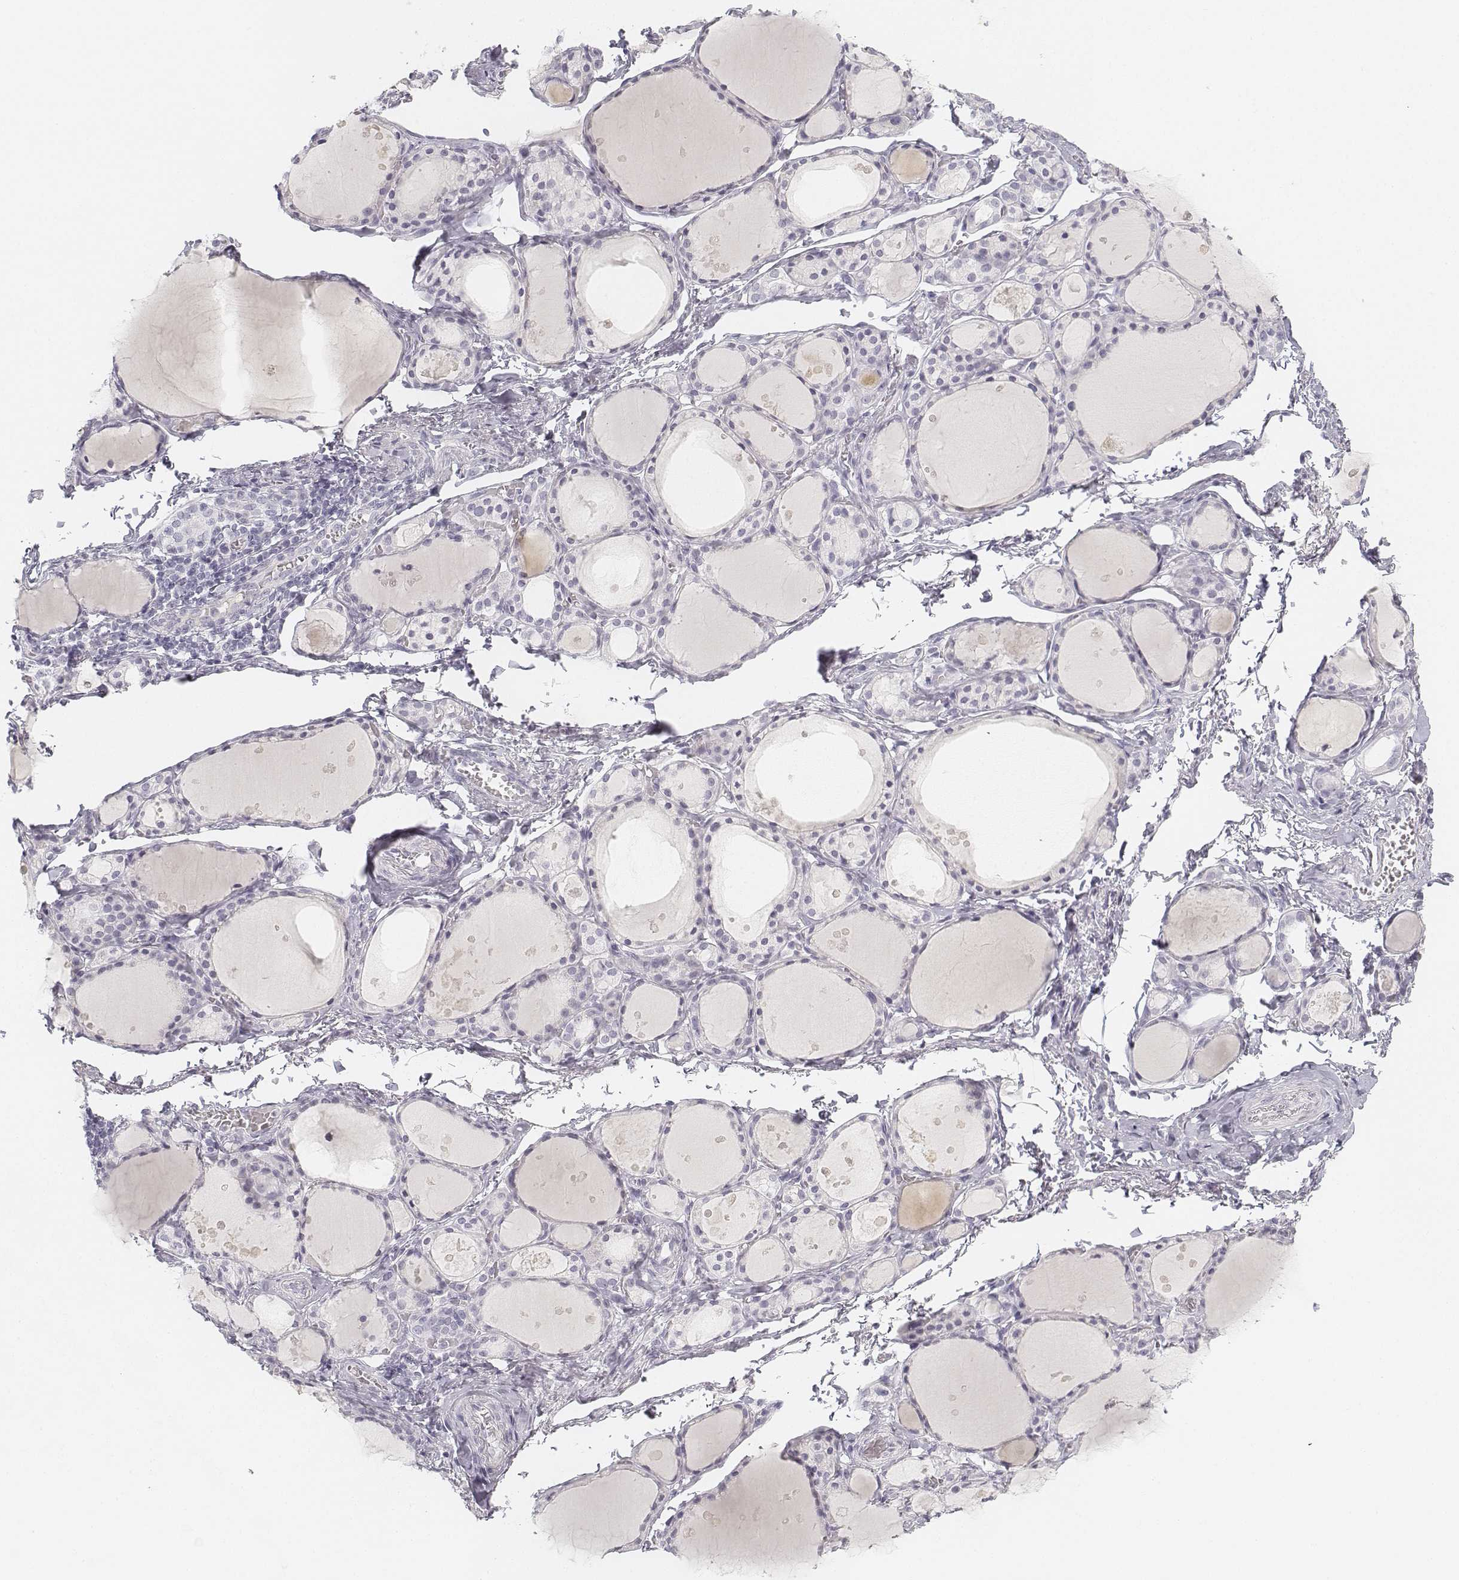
{"staining": {"intensity": "negative", "quantity": "none", "location": "none"}, "tissue": "thyroid gland", "cell_type": "Glandular cells", "image_type": "normal", "snomed": [{"axis": "morphology", "description": "Normal tissue, NOS"}, {"axis": "topography", "description": "Thyroid gland"}], "caption": "DAB (3,3'-diaminobenzidine) immunohistochemical staining of benign human thyroid gland exhibits no significant expression in glandular cells. (DAB (3,3'-diaminobenzidine) IHC visualized using brightfield microscopy, high magnification).", "gene": "KRT25", "patient": {"sex": "male", "age": 68}}